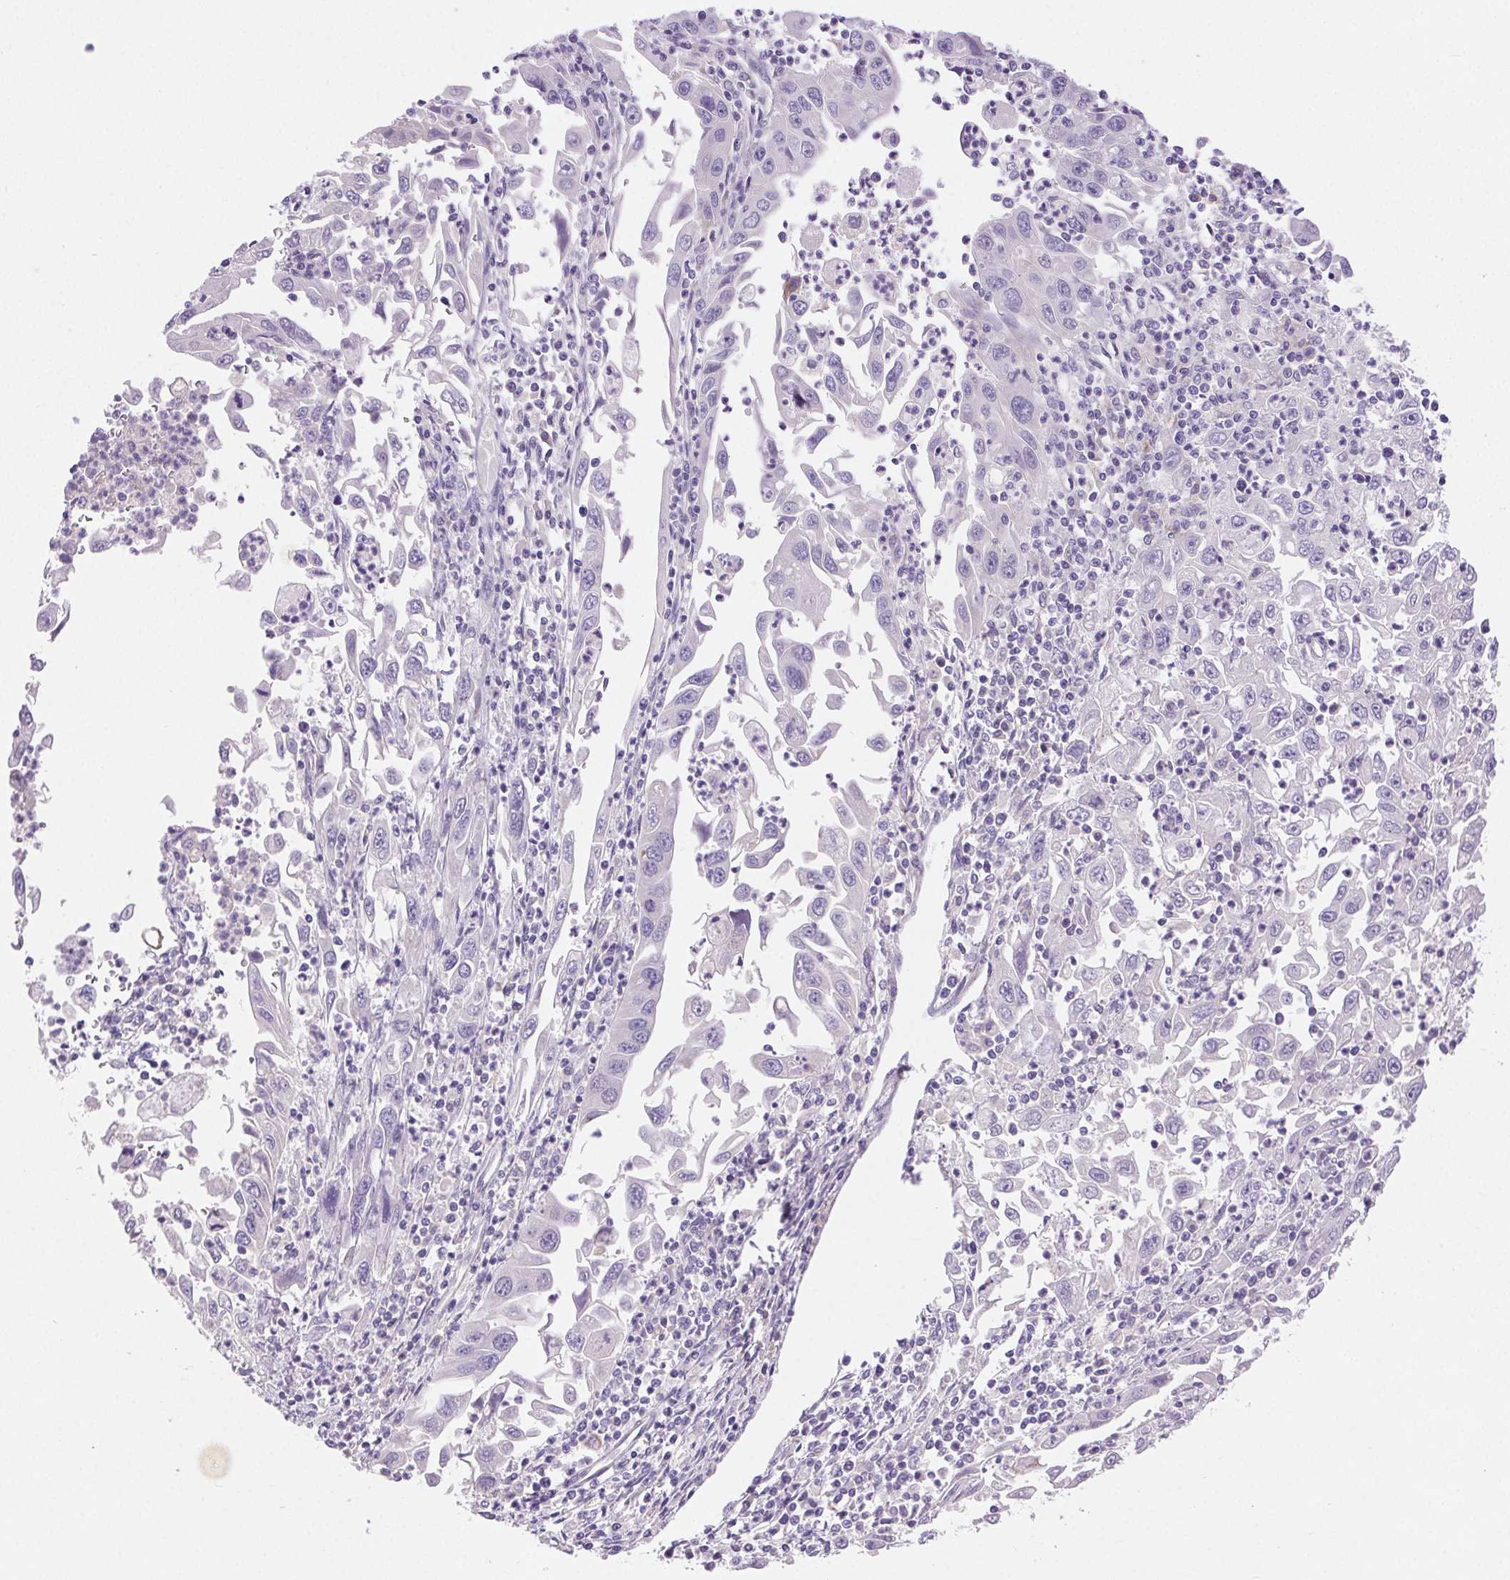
{"staining": {"intensity": "negative", "quantity": "none", "location": "none"}, "tissue": "endometrial cancer", "cell_type": "Tumor cells", "image_type": "cancer", "snomed": [{"axis": "morphology", "description": "Adenocarcinoma, NOS"}, {"axis": "topography", "description": "Uterus"}], "caption": "Immunohistochemistry (IHC) of adenocarcinoma (endometrial) displays no staining in tumor cells. (DAB immunohistochemistry visualized using brightfield microscopy, high magnification).", "gene": "ARHGAP11B", "patient": {"sex": "female", "age": 62}}